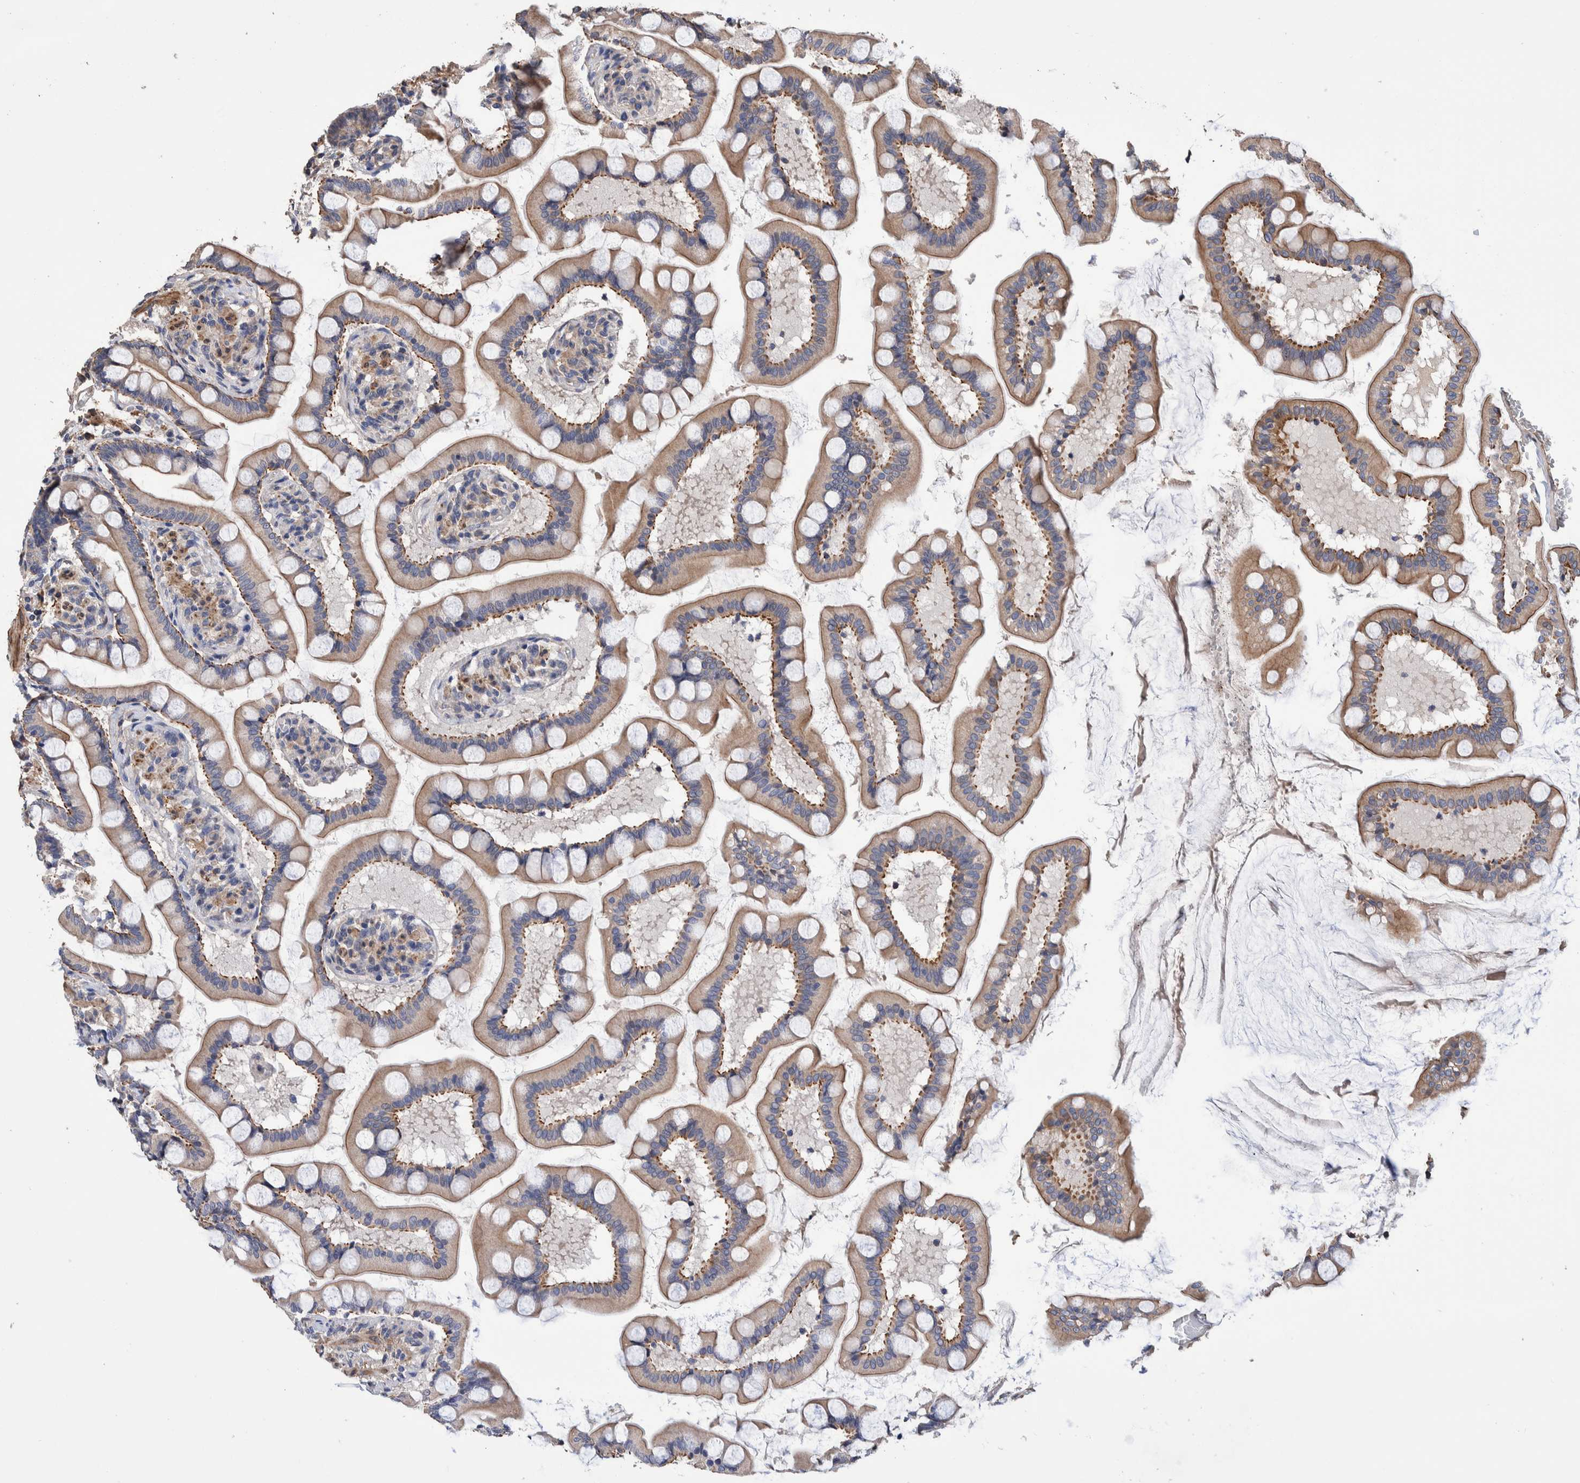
{"staining": {"intensity": "moderate", "quantity": ">75%", "location": "cytoplasmic/membranous"}, "tissue": "small intestine", "cell_type": "Glandular cells", "image_type": "normal", "snomed": [{"axis": "morphology", "description": "Normal tissue, NOS"}, {"axis": "topography", "description": "Small intestine"}], "caption": "Immunohistochemical staining of unremarkable small intestine displays moderate cytoplasmic/membranous protein expression in about >75% of glandular cells.", "gene": "SLC45A4", "patient": {"sex": "male", "age": 41}}